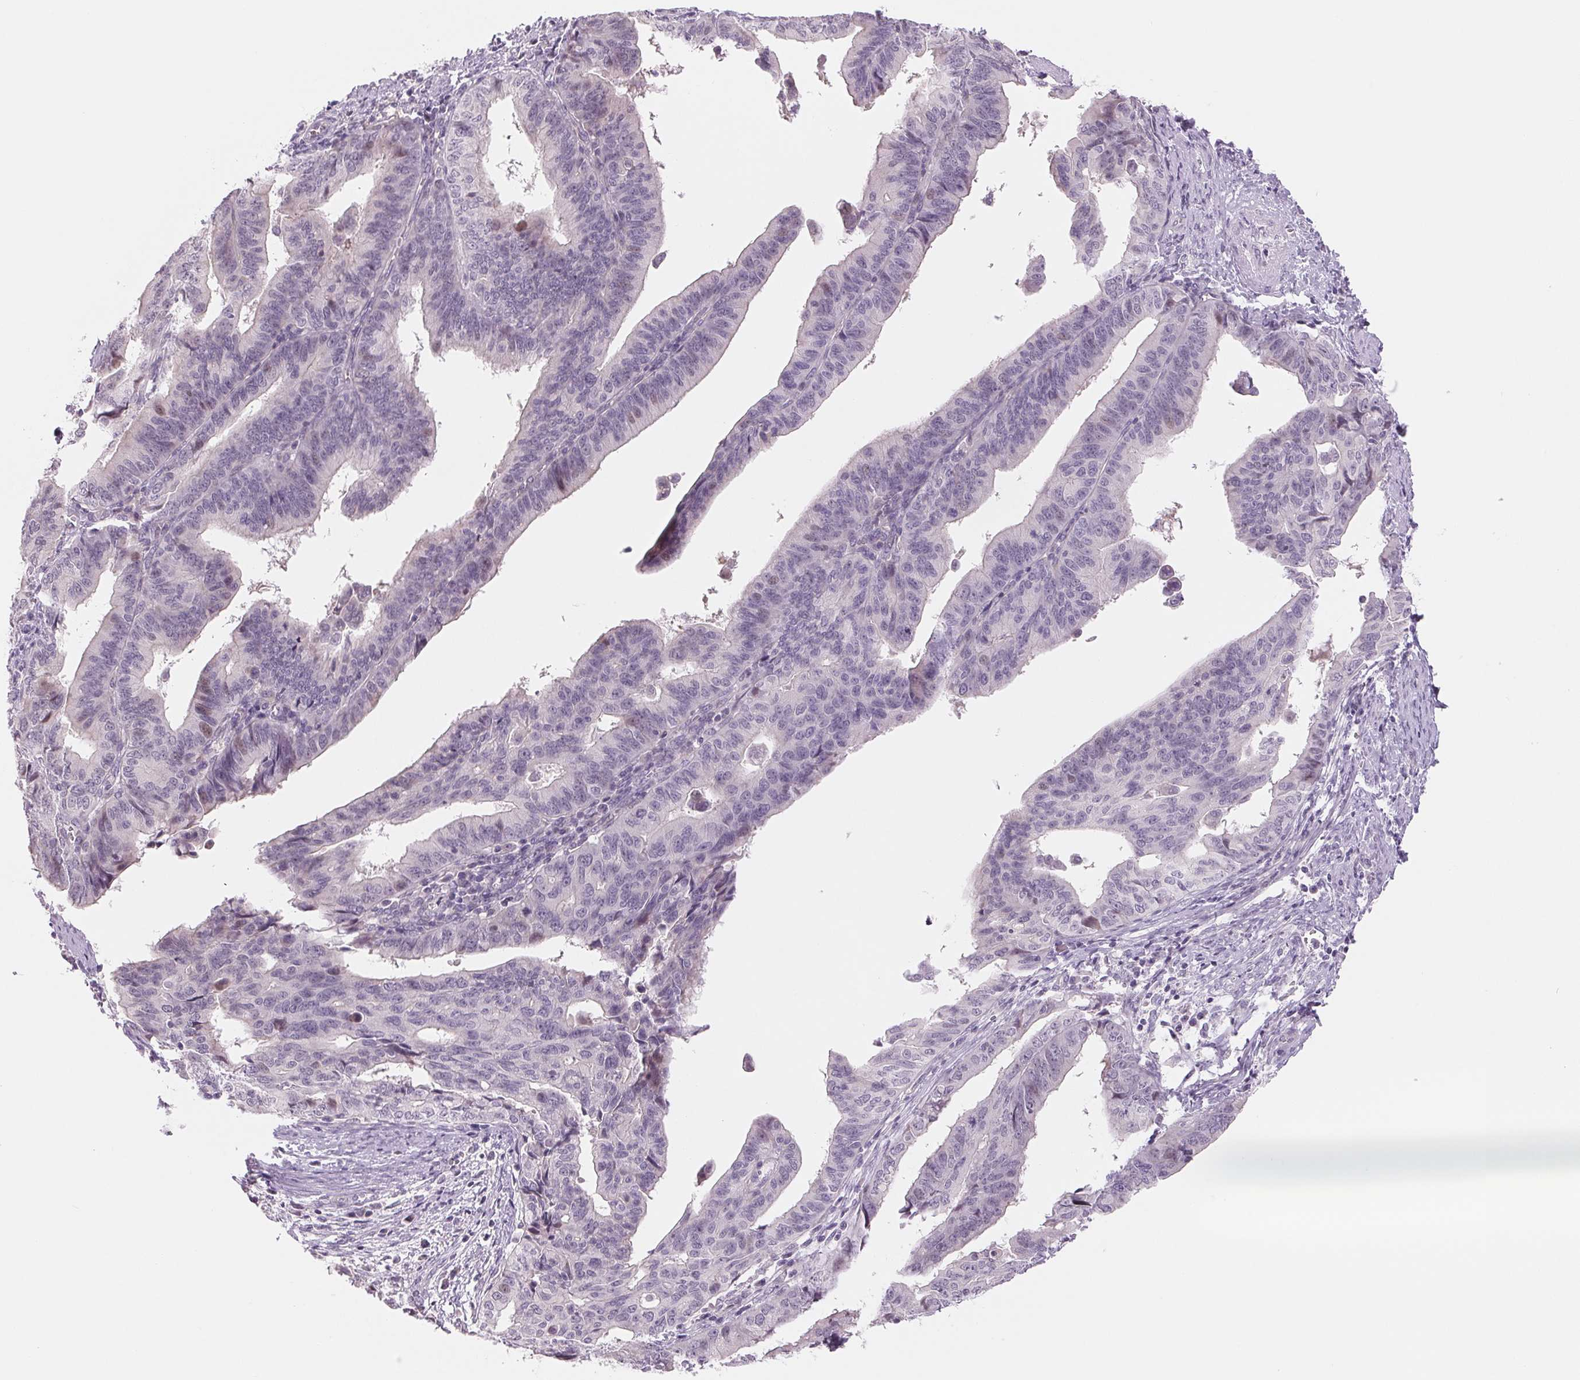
{"staining": {"intensity": "negative", "quantity": "none", "location": "none"}, "tissue": "endometrial cancer", "cell_type": "Tumor cells", "image_type": "cancer", "snomed": [{"axis": "morphology", "description": "Adenocarcinoma, NOS"}, {"axis": "topography", "description": "Endometrium"}], "caption": "This is an immunohistochemistry photomicrograph of endometrial adenocarcinoma. There is no positivity in tumor cells.", "gene": "CCDC168", "patient": {"sex": "female", "age": 65}}